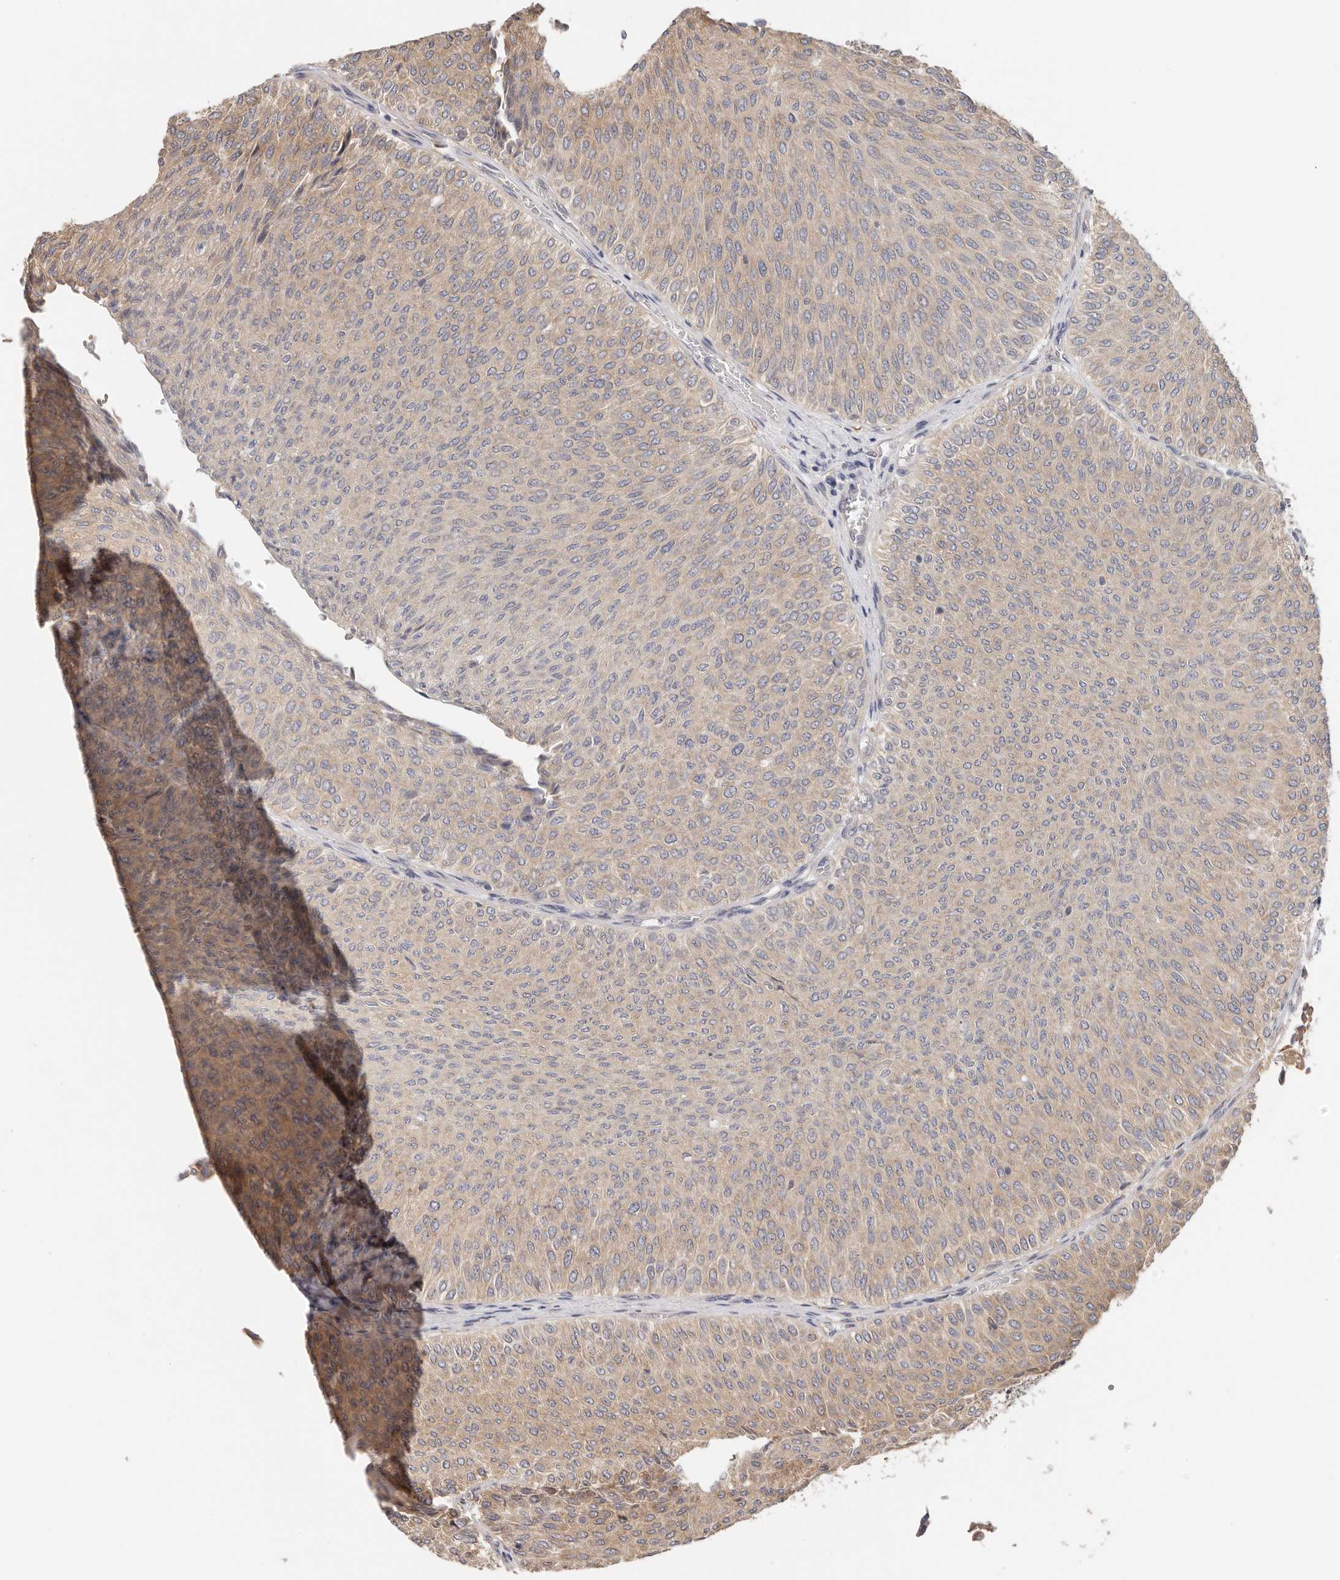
{"staining": {"intensity": "moderate", "quantity": "<25%", "location": "cytoplasmic/membranous"}, "tissue": "urothelial cancer", "cell_type": "Tumor cells", "image_type": "cancer", "snomed": [{"axis": "morphology", "description": "Urothelial carcinoma, Low grade"}, {"axis": "topography", "description": "Urinary bladder"}], "caption": "Moderate cytoplasmic/membranous positivity is seen in approximately <25% of tumor cells in urothelial cancer.", "gene": "AFDN", "patient": {"sex": "male", "age": 78}}